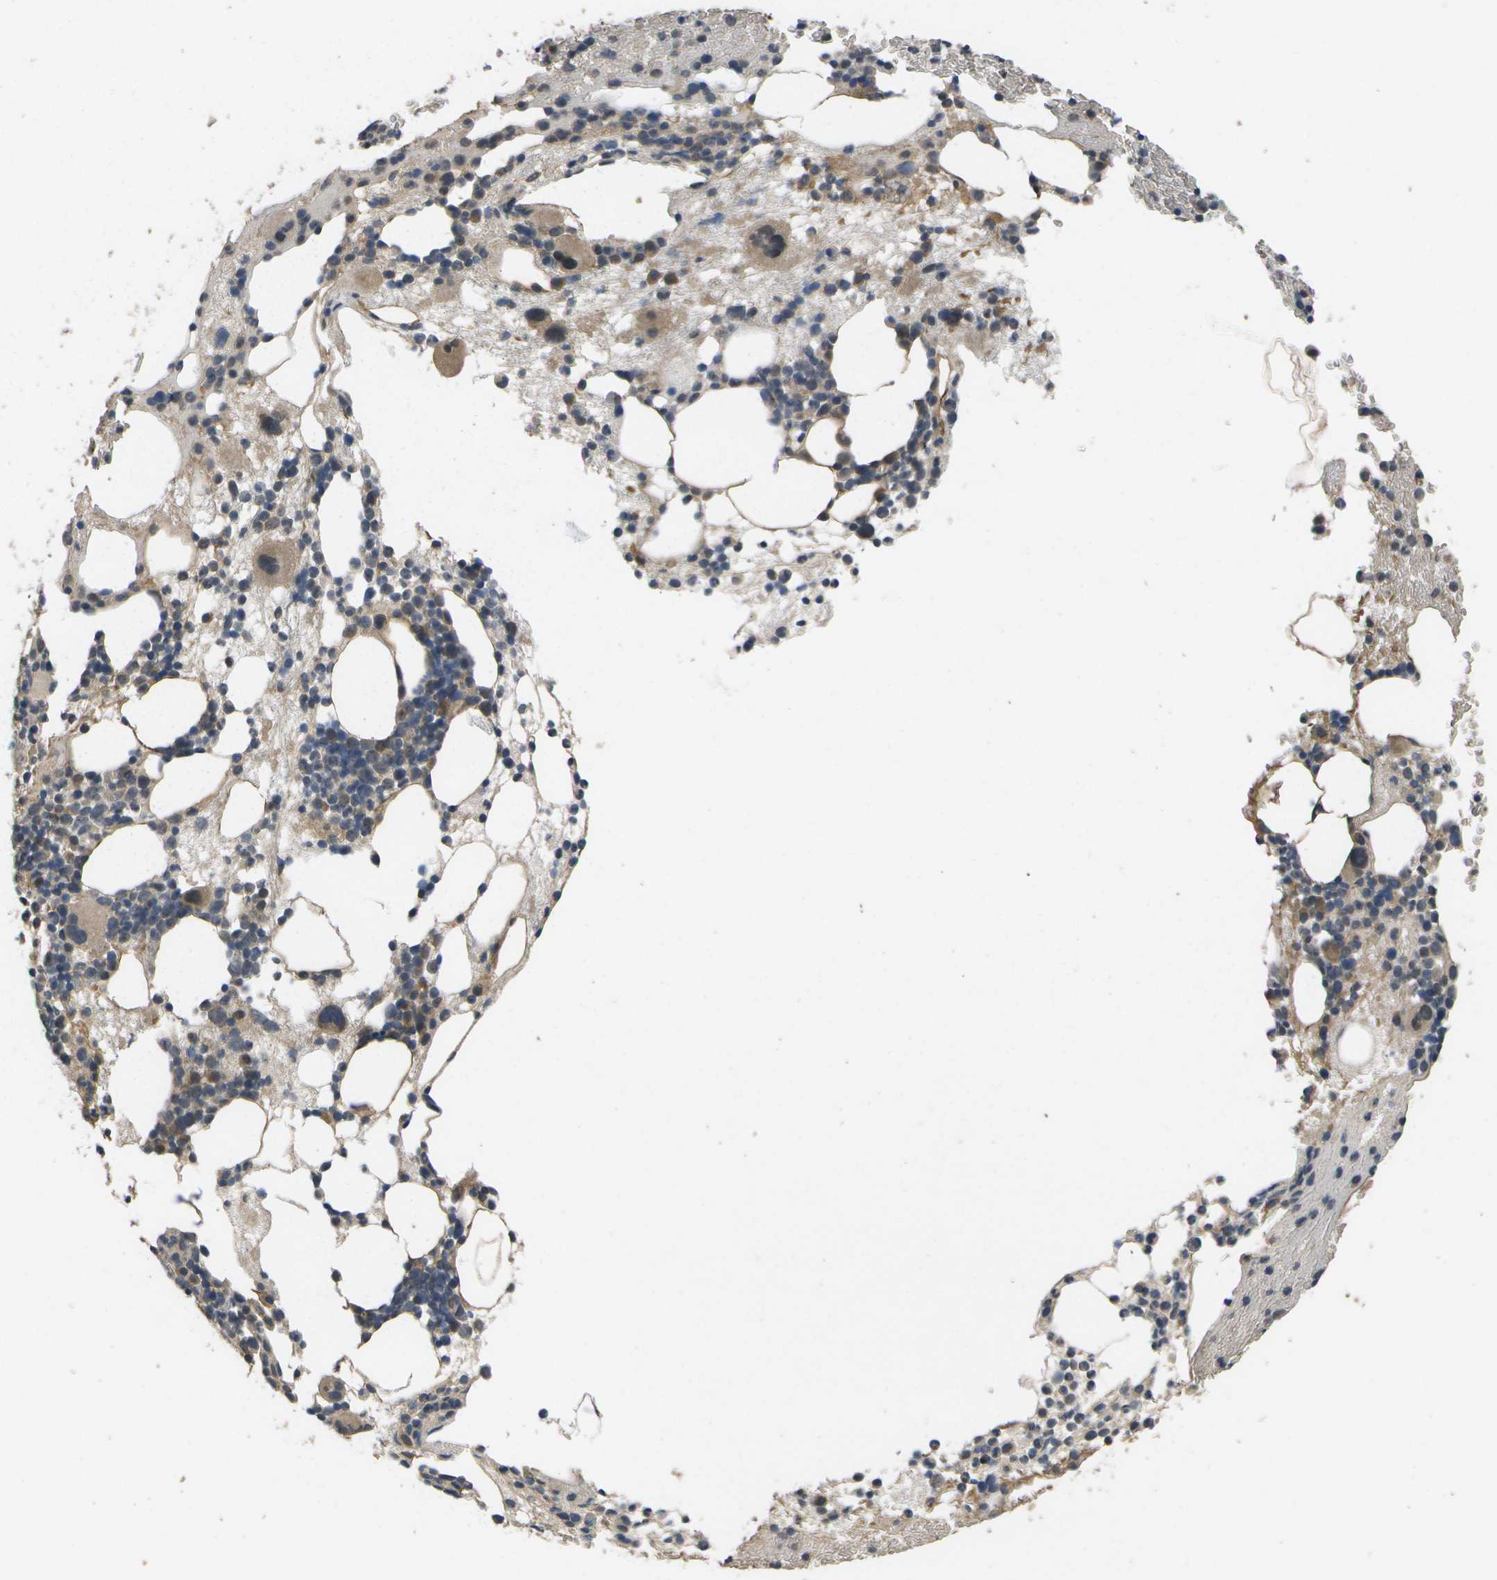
{"staining": {"intensity": "weak", "quantity": "25%-75%", "location": "cytoplasmic/membranous"}, "tissue": "bone marrow", "cell_type": "Hematopoietic cells", "image_type": "normal", "snomed": [{"axis": "morphology", "description": "Normal tissue, NOS"}, {"axis": "morphology", "description": "Inflammation, NOS"}, {"axis": "topography", "description": "Bone marrow"}], "caption": "IHC of benign bone marrow displays low levels of weak cytoplasmic/membranous positivity in approximately 25%-75% of hematopoietic cells.", "gene": "ALAS1", "patient": {"sex": "female", "age": 76}}